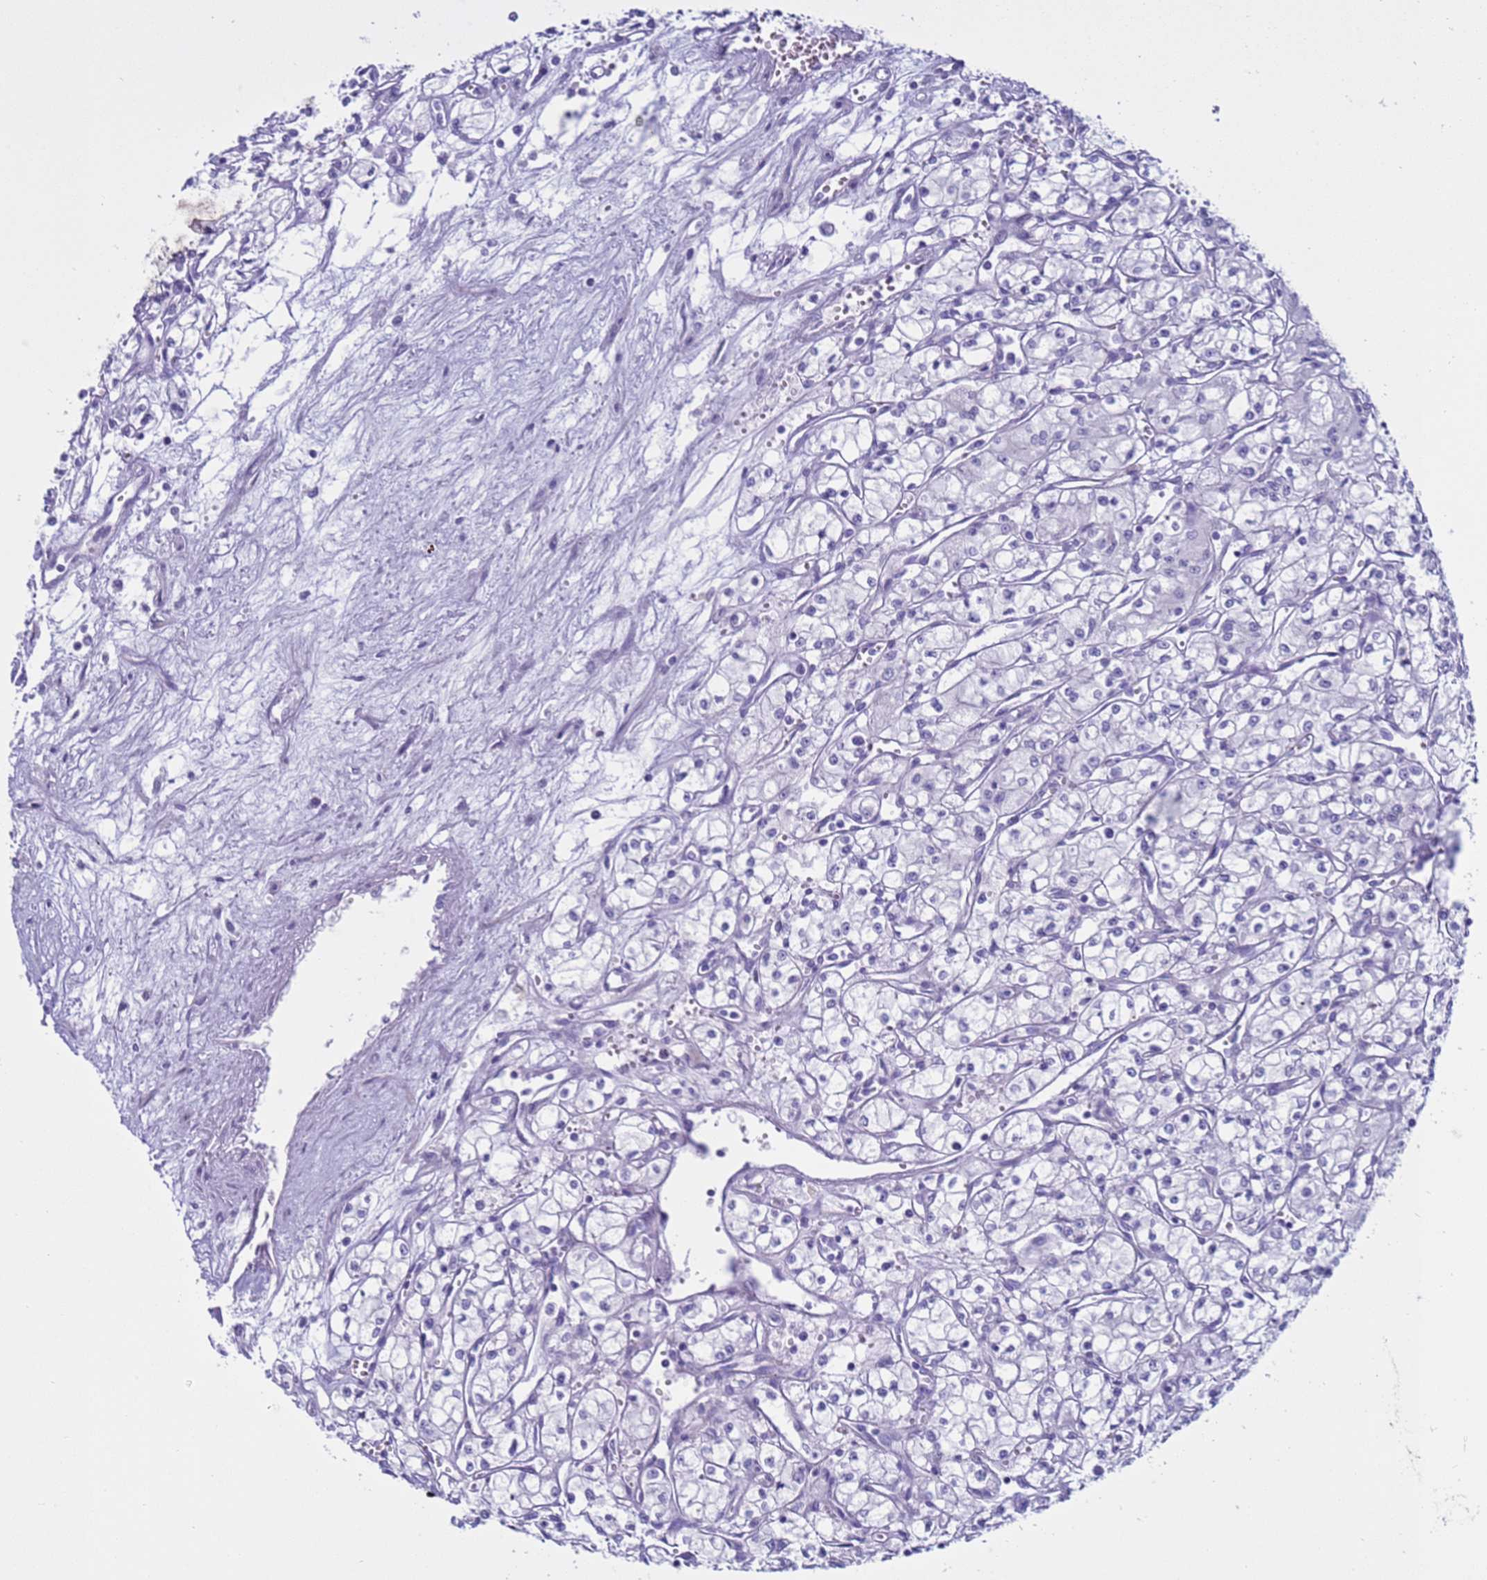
{"staining": {"intensity": "negative", "quantity": "none", "location": "none"}, "tissue": "renal cancer", "cell_type": "Tumor cells", "image_type": "cancer", "snomed": [{"axis": "morphology", "description": "Adenocarcinoma, NOS"}, {"axis": "topography", "description": "Kidney"}], "caption": "Human adenocarcinoma (renal) stained for a protein using immunohistochemistry exhibits no expression in tumor cells.", "gene": "CST4", "patient": {"sex": "male", "age": 59}}